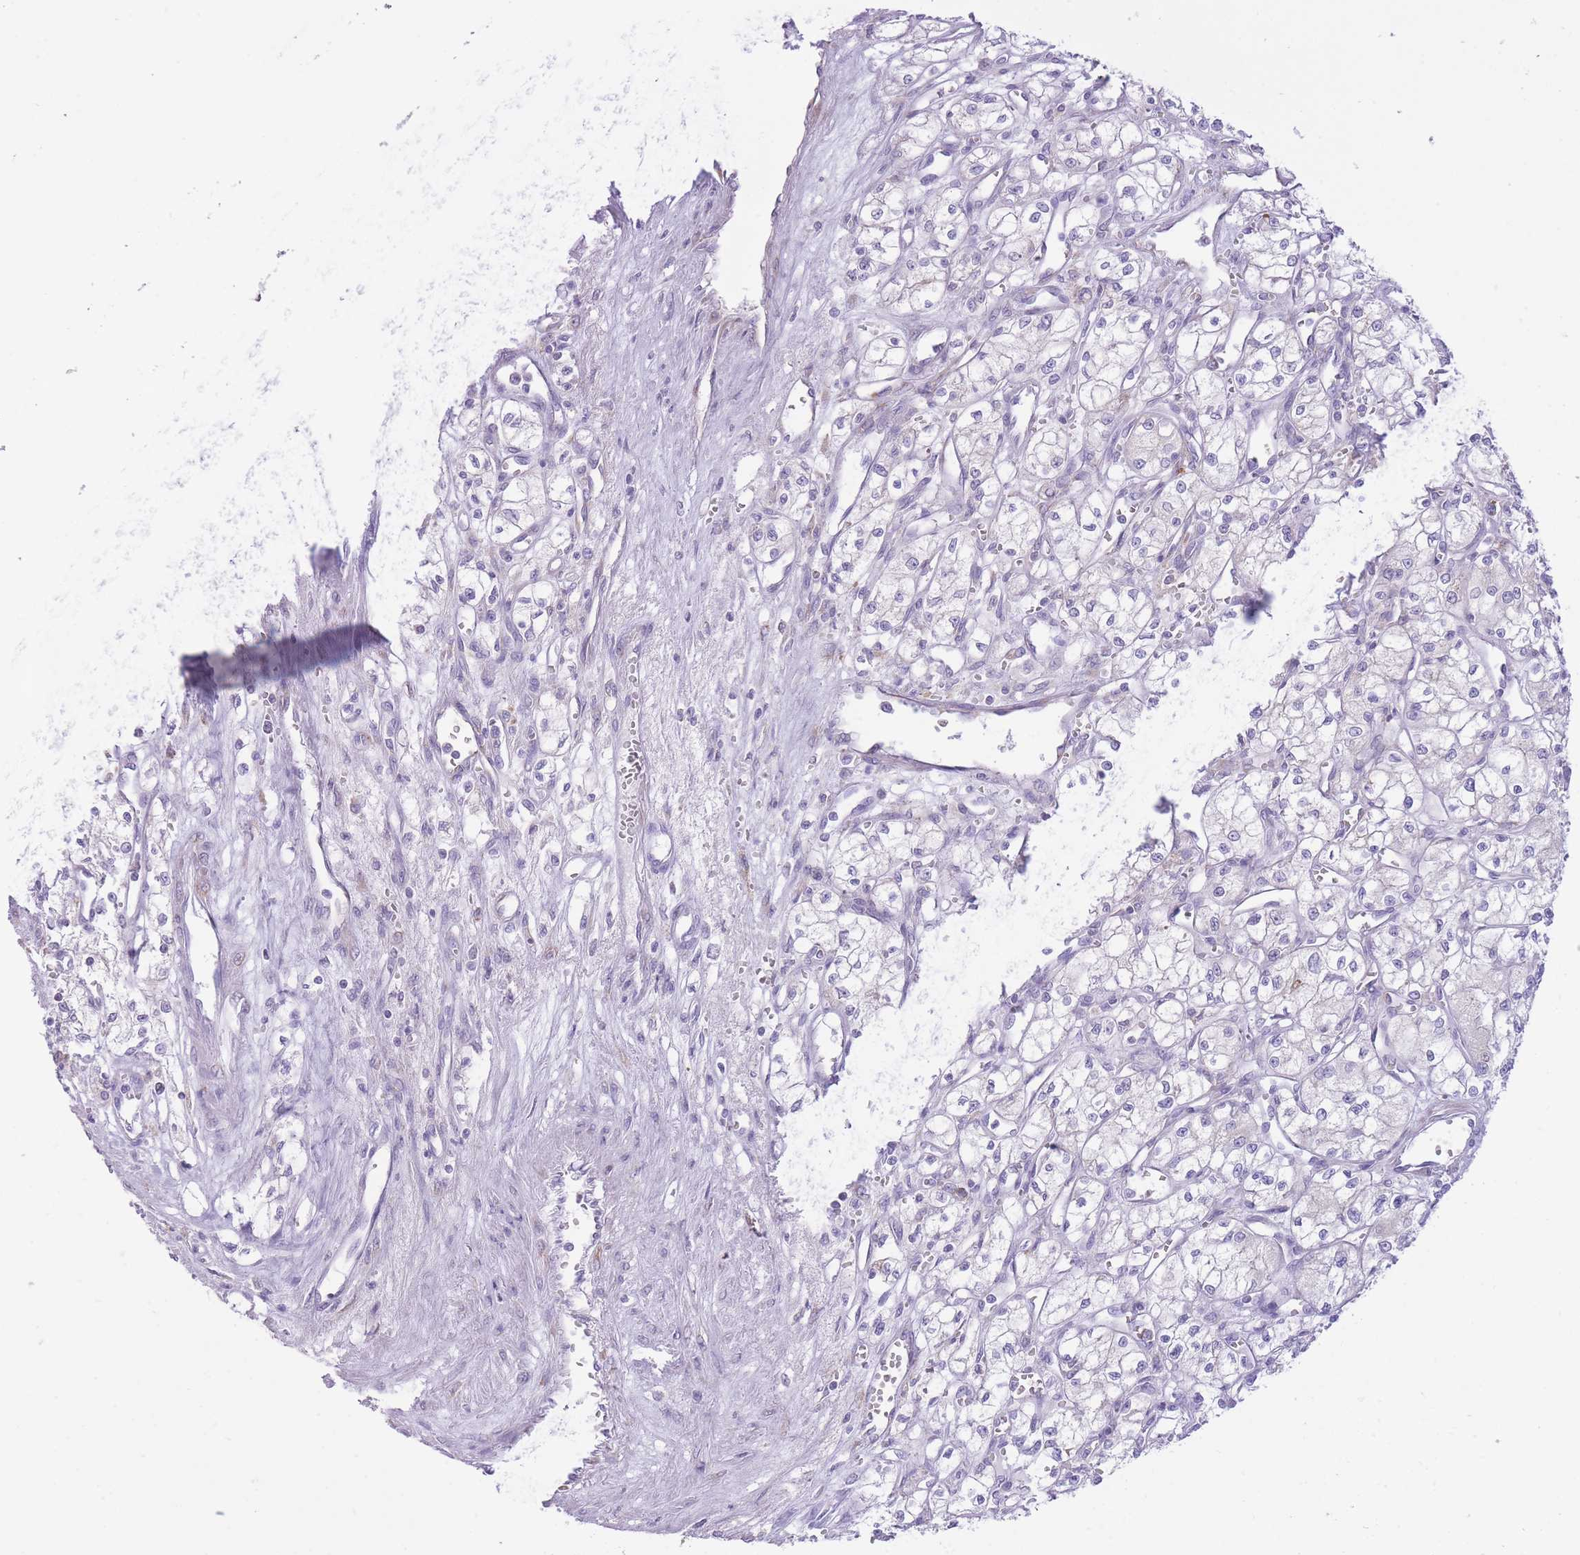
{"staining": {"intensity": "negative", "quantity": "none", "location": "none"}, "tissue": "renal cancer", "cell_type": "Tumor cells", "image_type": "cancer", "snomed": [{"axis": "morphology", "description": "Adenocarcinoma, NOS"}, {"axis": "topography", "description": "Kidney"}], "caption": "Renal adenocarcinoma stained for a protein using immunohistochemistry (IHC) shows no positivity tumor cells.", "gene": "ZNF501", "patient": {"sex": "male", "age": 59}}